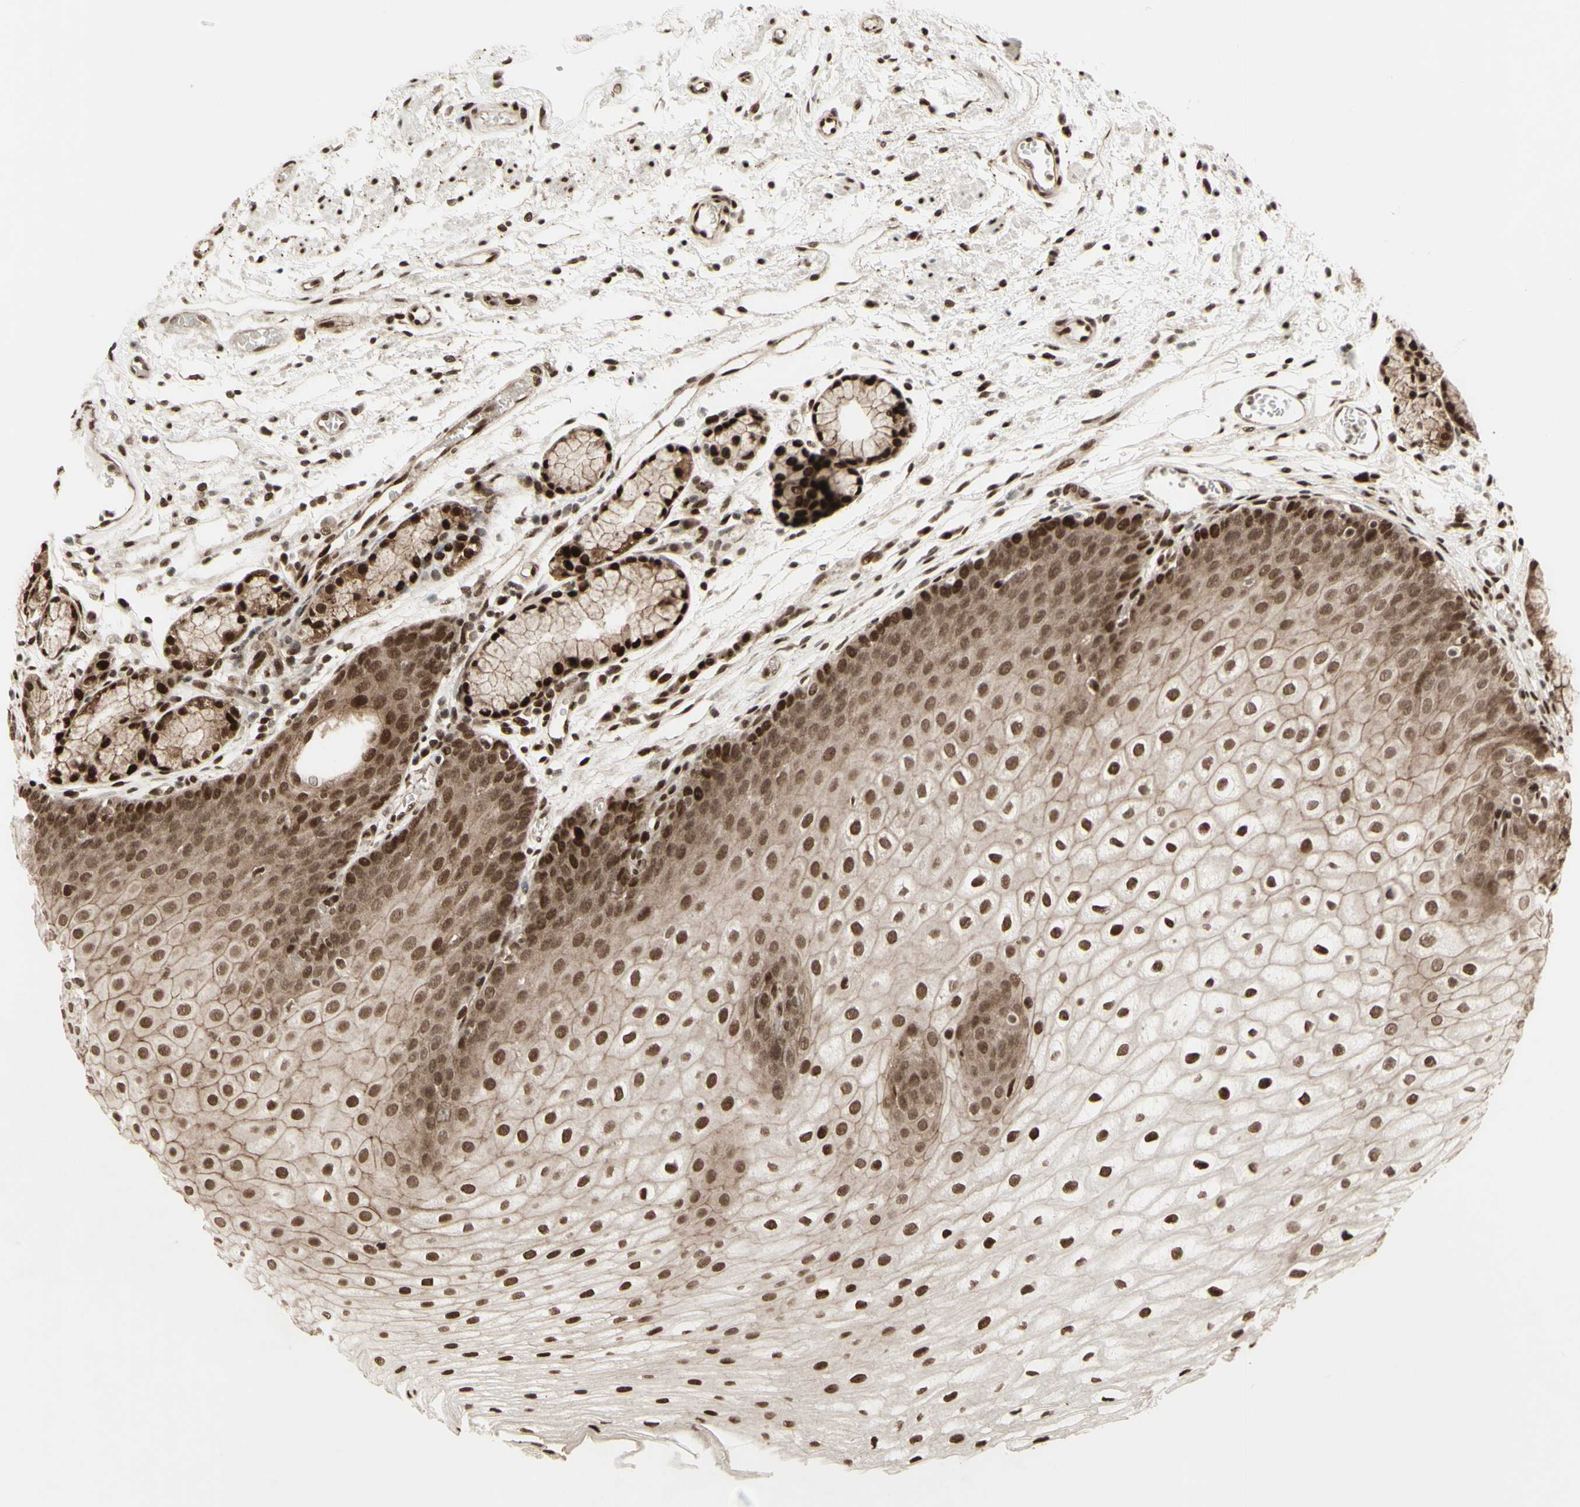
{"staining": {"intensity": "strong", "quantity": ">75%", "location": "cytoplasmic/membranous,nuclear"}, "tissue": "stomach", "cell_type": "Glandular cells", "image_type": "normal", "snomed": [{"axis": "morphology", "description": "Normal tissue, NOS"}, {"axis": "topography", "description": "Stomach, upper"}], "caption": "Brown immunohistochemical staining in normal human stomach demonstrates strong cytoplasmic/membranous,nuclear positivity in approximately >75% of glandular cells. The staining was performed using DAB, with brown indicating positive protein expression. Nuclei are stained blue with hematoxylin.", "gene": "CBX1", "patient": {"sex": "male", "age": 72}}